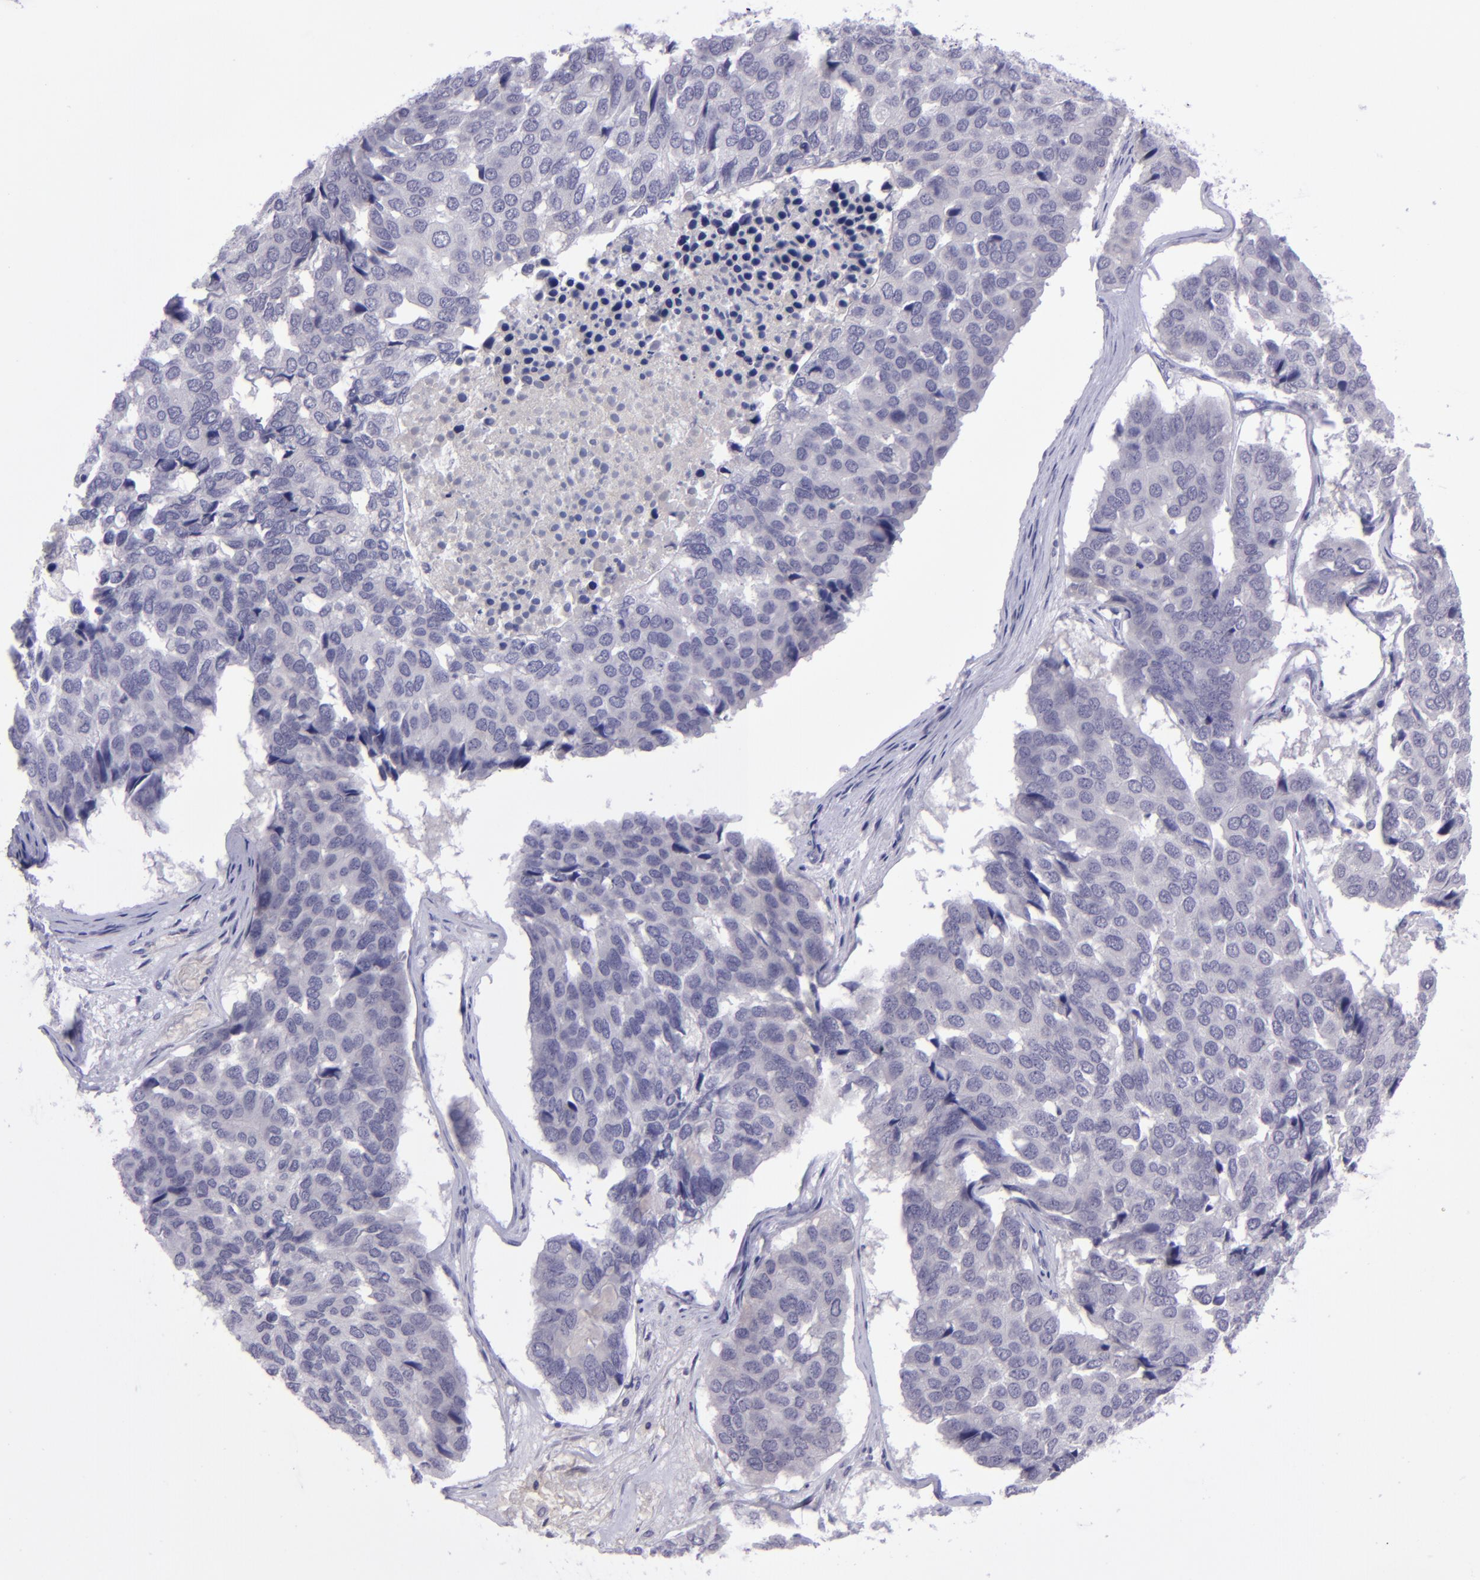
{"staining": {"intensity": "negative", "quantity": "none", "location": "none"}, "tissue": "pancreatic cancer", "cell_type": "Tumor cells", "image_type": "cancer", "snomed": [{"axis": "morphology", "description": "Adenocarcinoma, NOS"}, {"axis": "topography", "description": "Pancreas"}], "caption": "An IHC image of adenocarcinoma (pancreatic) is shown. There is no staining in tumor cells of adenocarcinoma (pancreatic).", "gene": "POU2F2", "patient": {"sex": "male", "age": 50}}